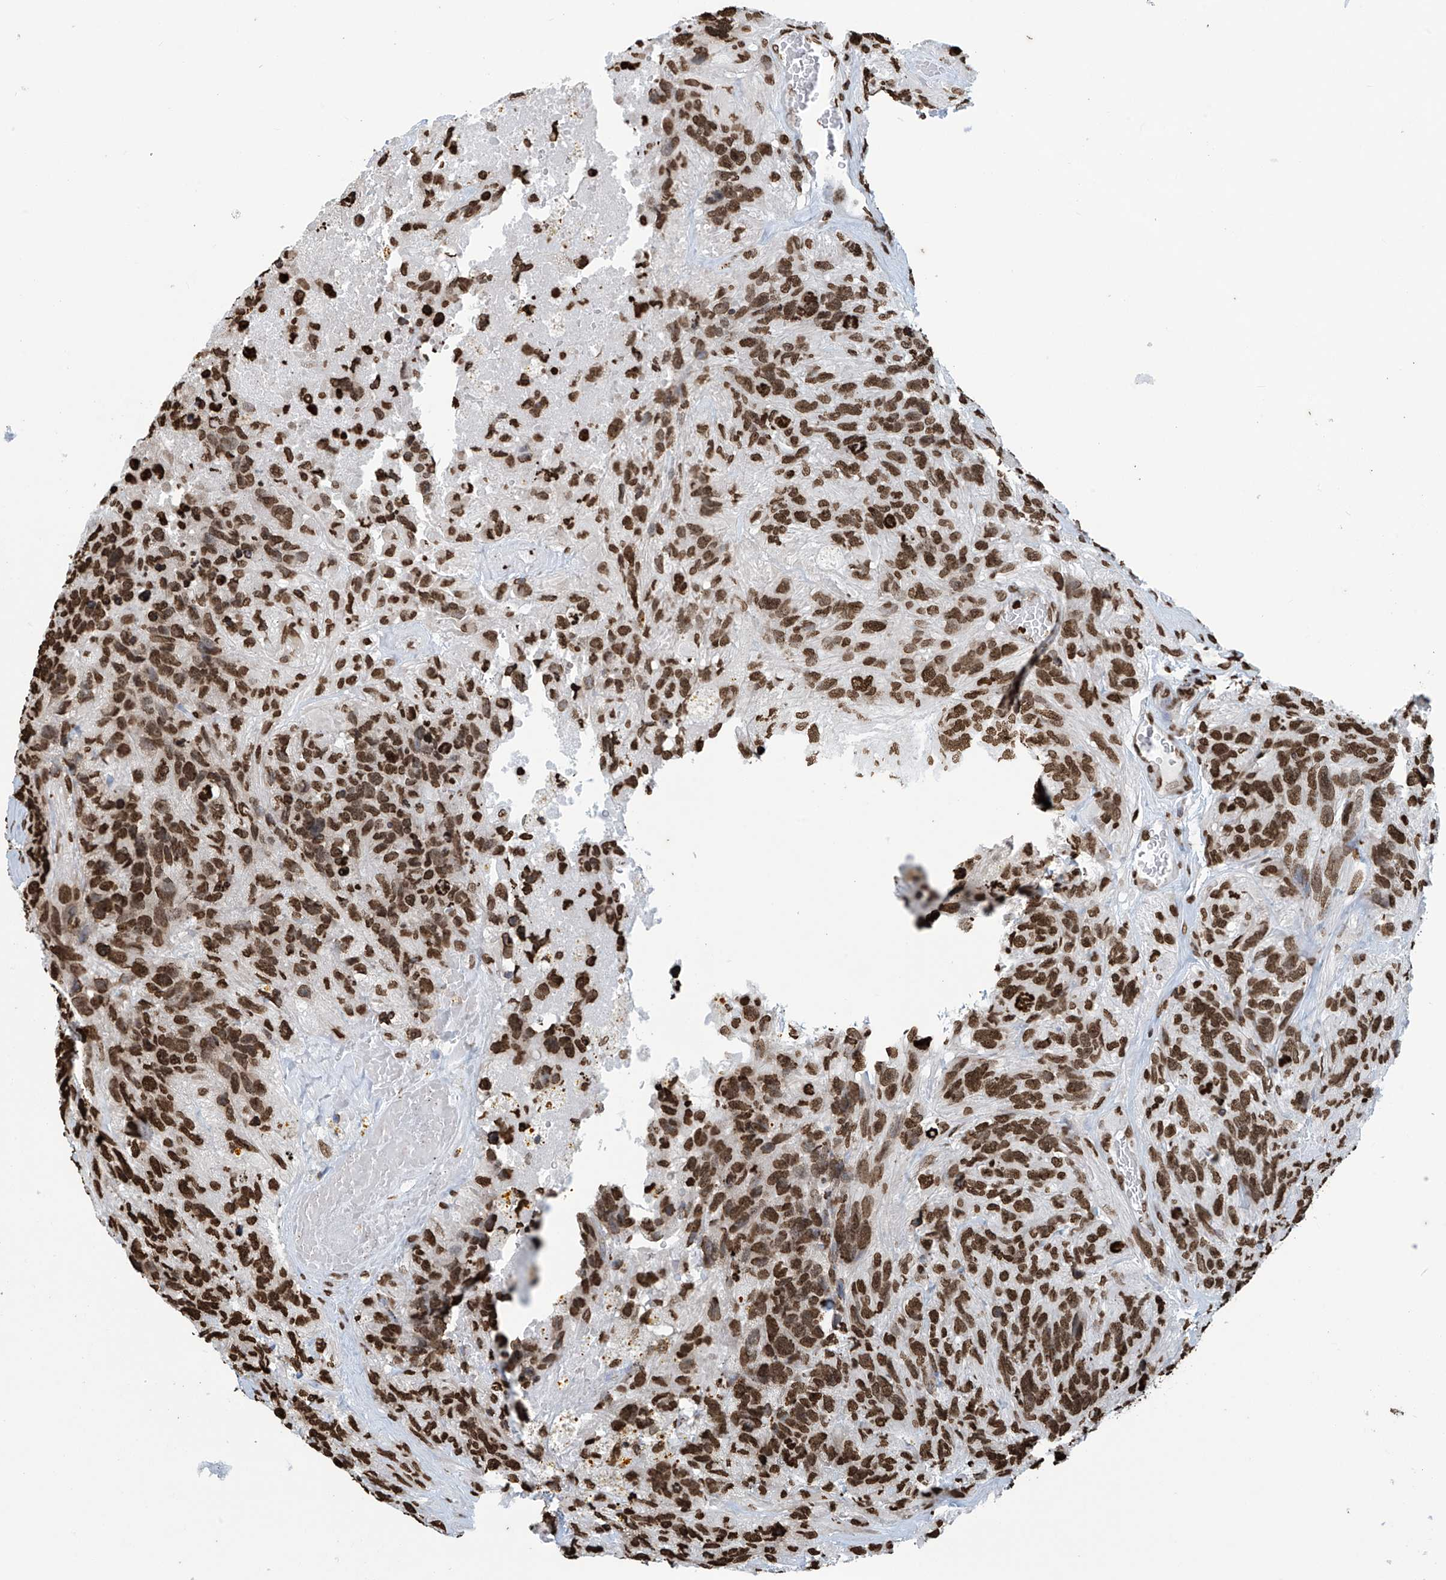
{"staining": {"intensity": "strong", "quantity": ">75%", "location": "nuclear"}, "tissue": "glioma", "cell_type": "Tumor cells", "image_type": "cancer", "snomed": [{"axis": "morphology", "description": "Glioma, malignant, High grade"}, {"axis": "topography", "description": "Brain"}], "caption": "Malignant glioma (high-grade) stained with DAB IHC demonstrates high levels of strong nuclear staining in approximately >75% of tumor cells.", "gene": "DPPA2", "patient": {"sex": "male", "age": 69}}